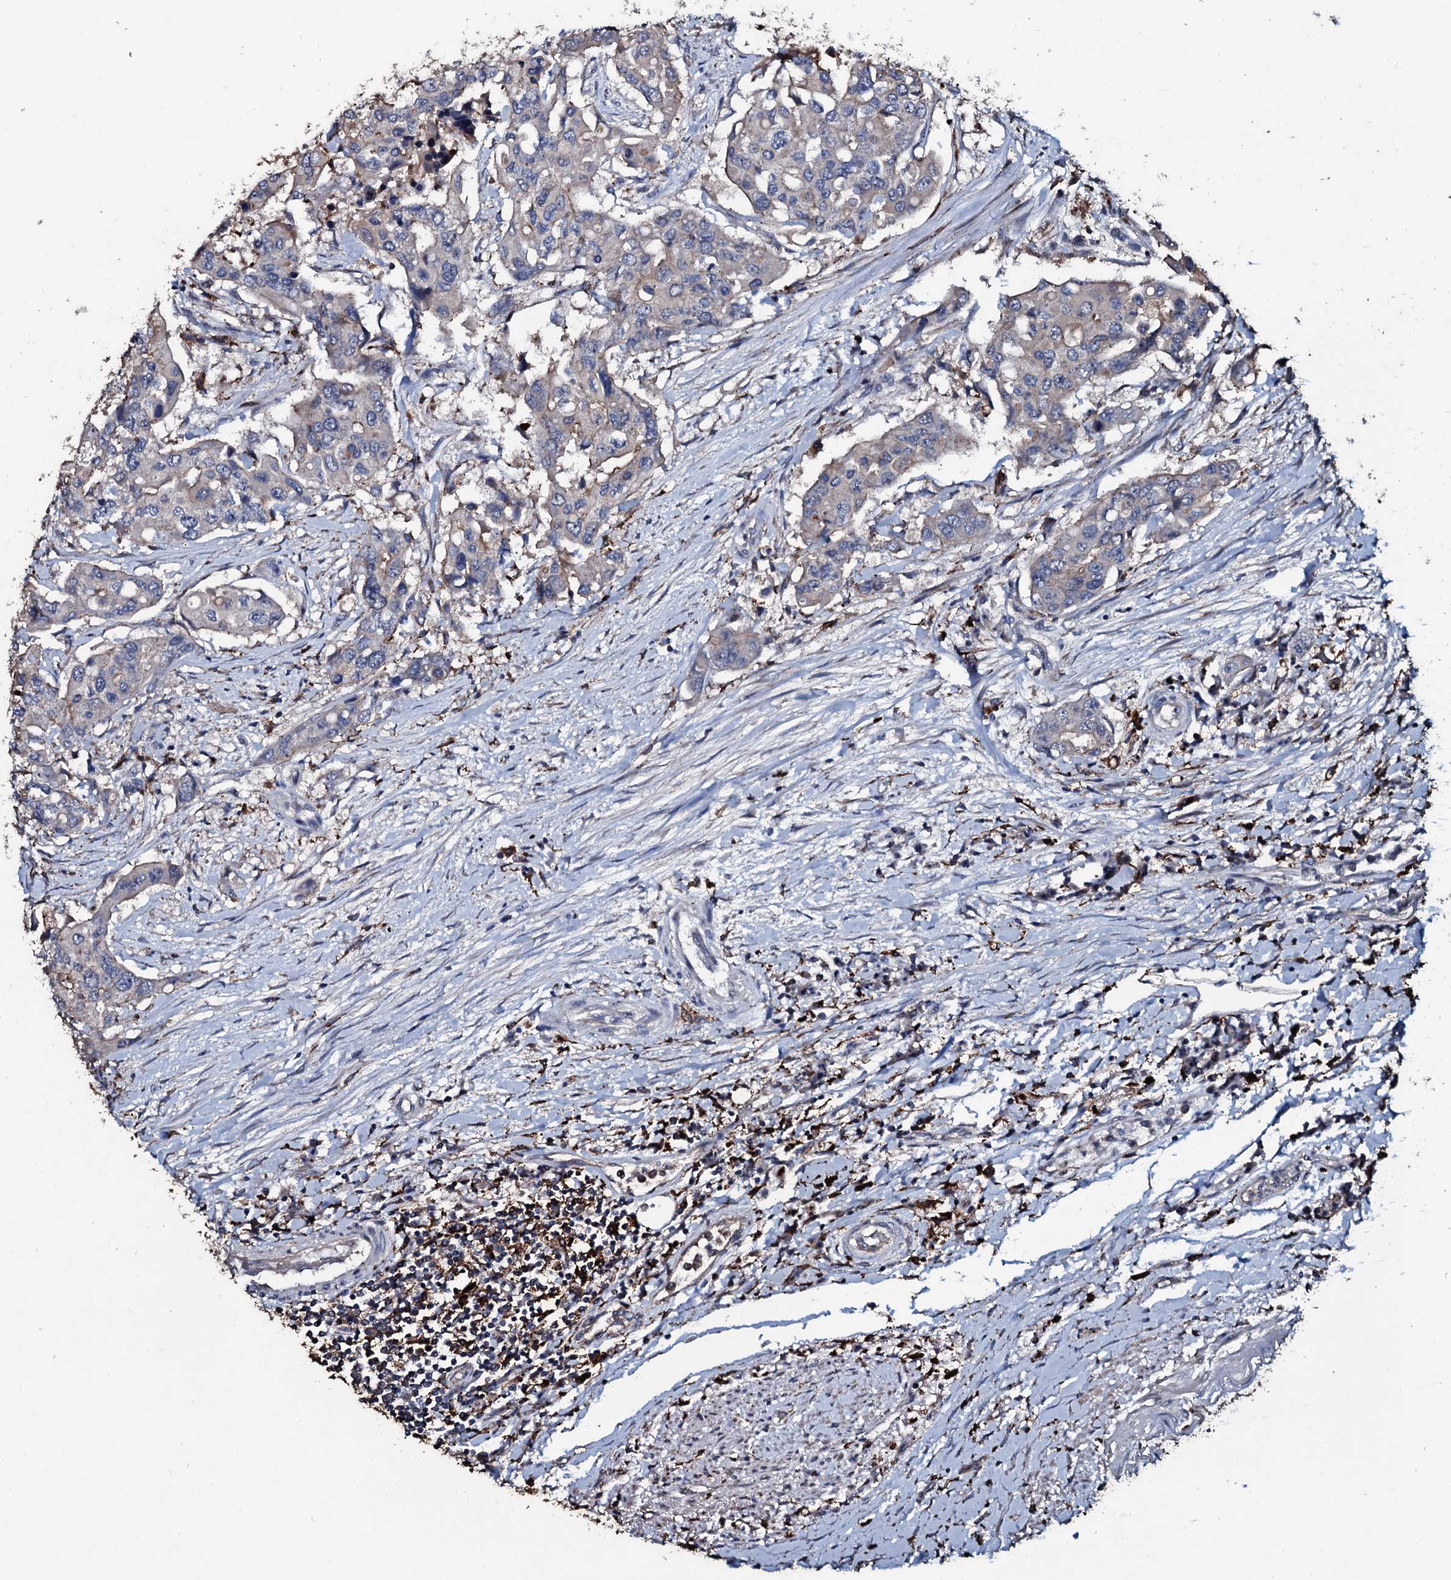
{"staining": {"intensity": "negative", "quantity": "none", "location": "none"}, "tissue": "colorectal cancer", "cell_type": "Tumor cells", "image_type": "cancer", "snomed": [{"axis": "morphology", "description": "Adenocarcinoma, NOS"}, {"axis": "topography", "description": "Colon"}], "caption": "A high-resolution histopathology image shows immunohistochemistry (IHC) staining of adenocarcinoma (colorectal), which exhibits no significant staining in tumor cells. (Immunohistochemistry, brightfield microscopy, high magnification).", "gene": "TPGS2", "patient": {"sex": "male", "age": 77}}